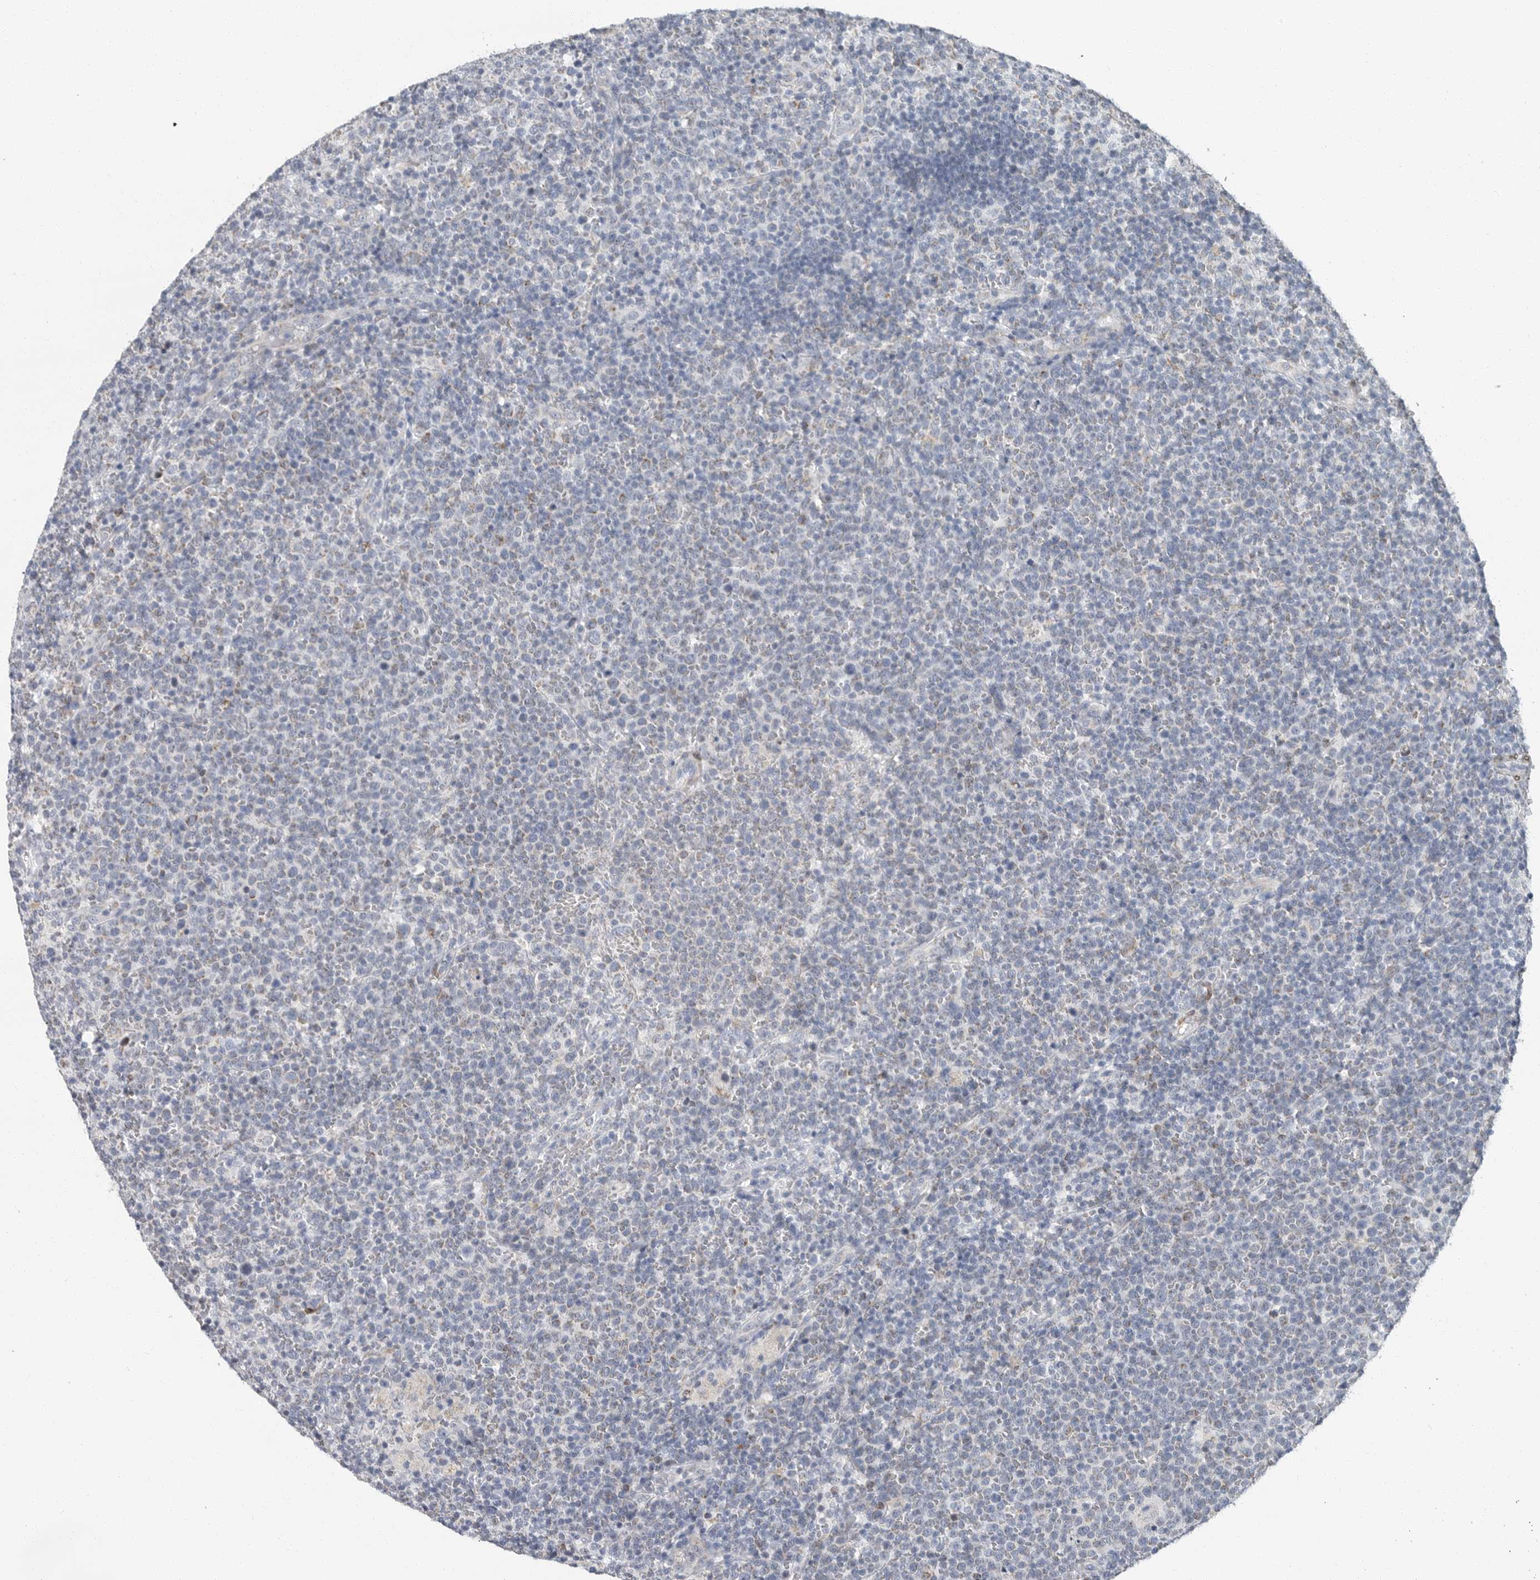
{"staining": {"intensity": "negative", "quantity": "none", "location": "none"}, "tissue": "lymphoma", "cell_type": "Tumor cells", "image_type": "cancer", "snomed": [{"axis": "morphology", "description": "Malignant lymphoma, non-Hodgkin's type, High grade"}, {"axis": "topography", "description": "Lymph node"}], "caption": "The image displays no staining of tumor cells in lymphoma.", "gene": "PLN", "patient": {"sex": "male", "age": 61}}